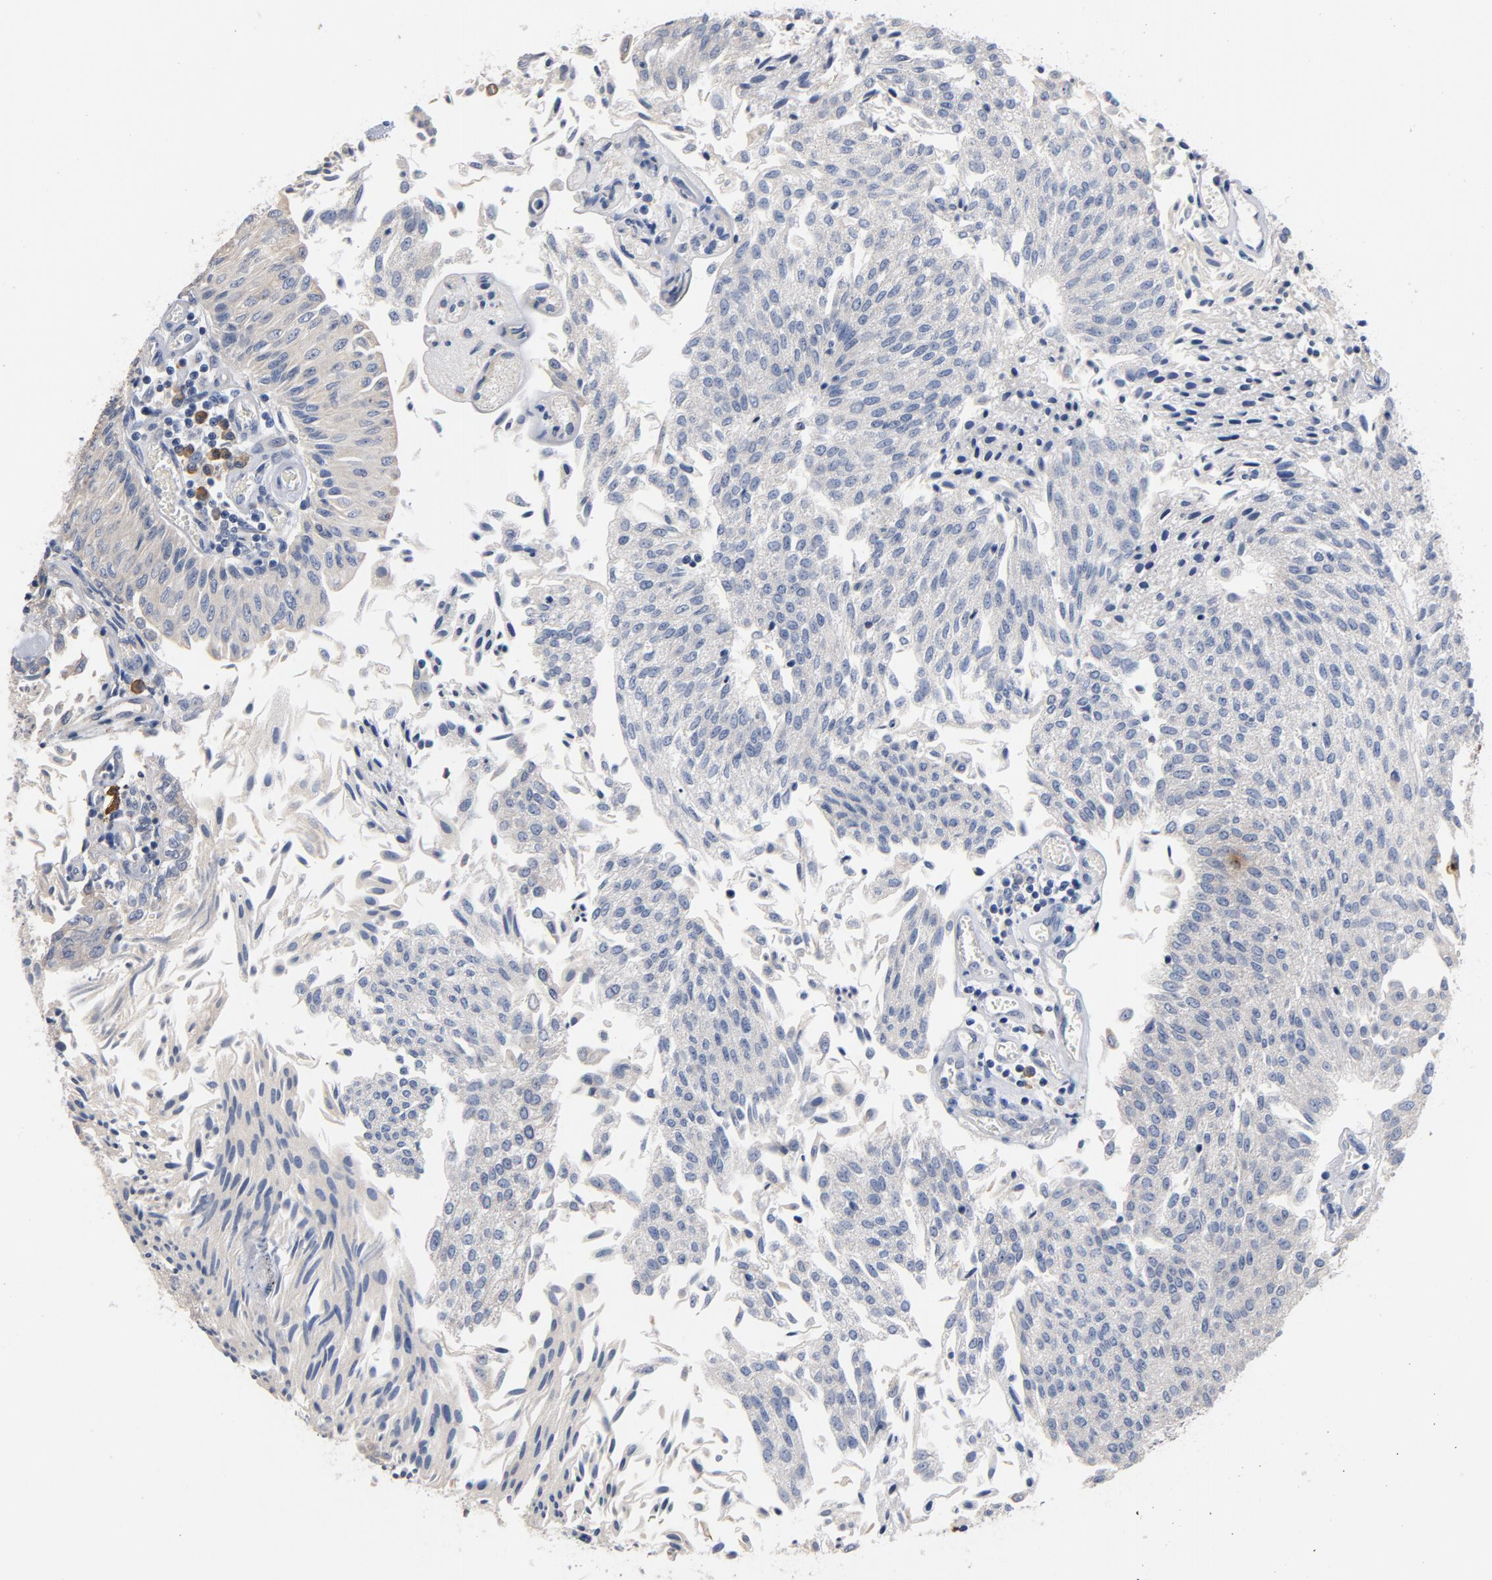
{"staining": {"intensity": "negative", "quantity": "none", "location": "none"}, "tissue": "urothelial cancer", "cell_type": "Tumor cells", "image_type": "cancer", "snomed": [{"axis": "morphology", "description": "Urothelial carcinoma, Low grade"}, {"axis": "topography", "description": "Urinary bladder"}], "caption": "Protein analysis of urothelial cancer reveals no significant positivity in tumor cells.", "gene": "TLR4", "patient": {"sex": "male", "age": 86}}